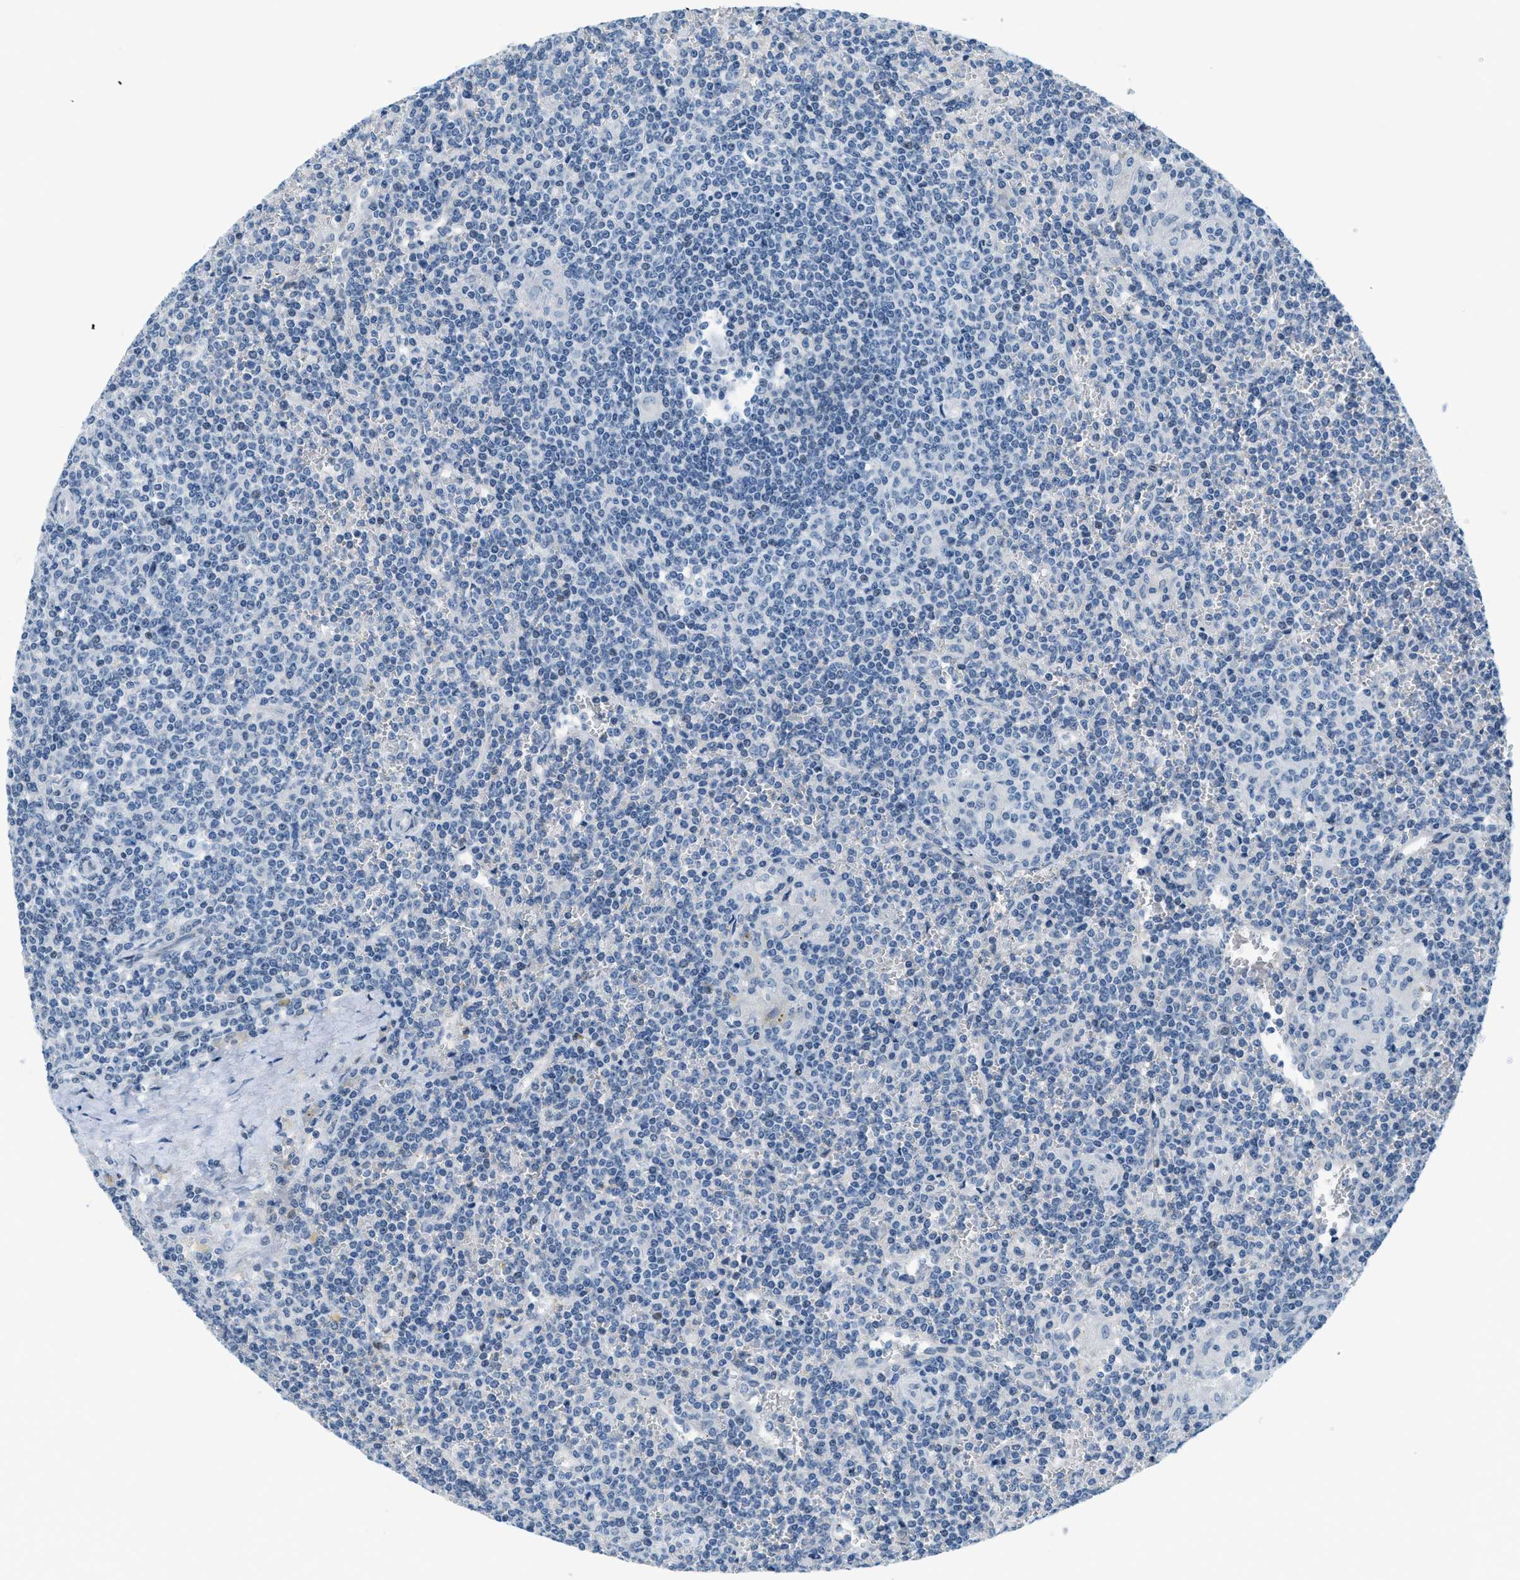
{"staining": {"intensity": "negative", "quantity": "none", "location": "none"}, "tissue": "lymphoma", "cell_type": "Tumor cells", "image_type": "cancer", "snomed": [{"axis": "morphology", "description": "Malignant lymphoma, non-Hodgkin's type, Low grade"}, {"axis": "topography", "description": "Spleen"}], "caption": "Immunohistochemistry (IHC) image of neoplastic tissue: human lymphoma stained with DAB shows no significant protein positivity in tumor cells.", "gene": "CYP4X1", "patient": {"sex": "female", "age": 19}}